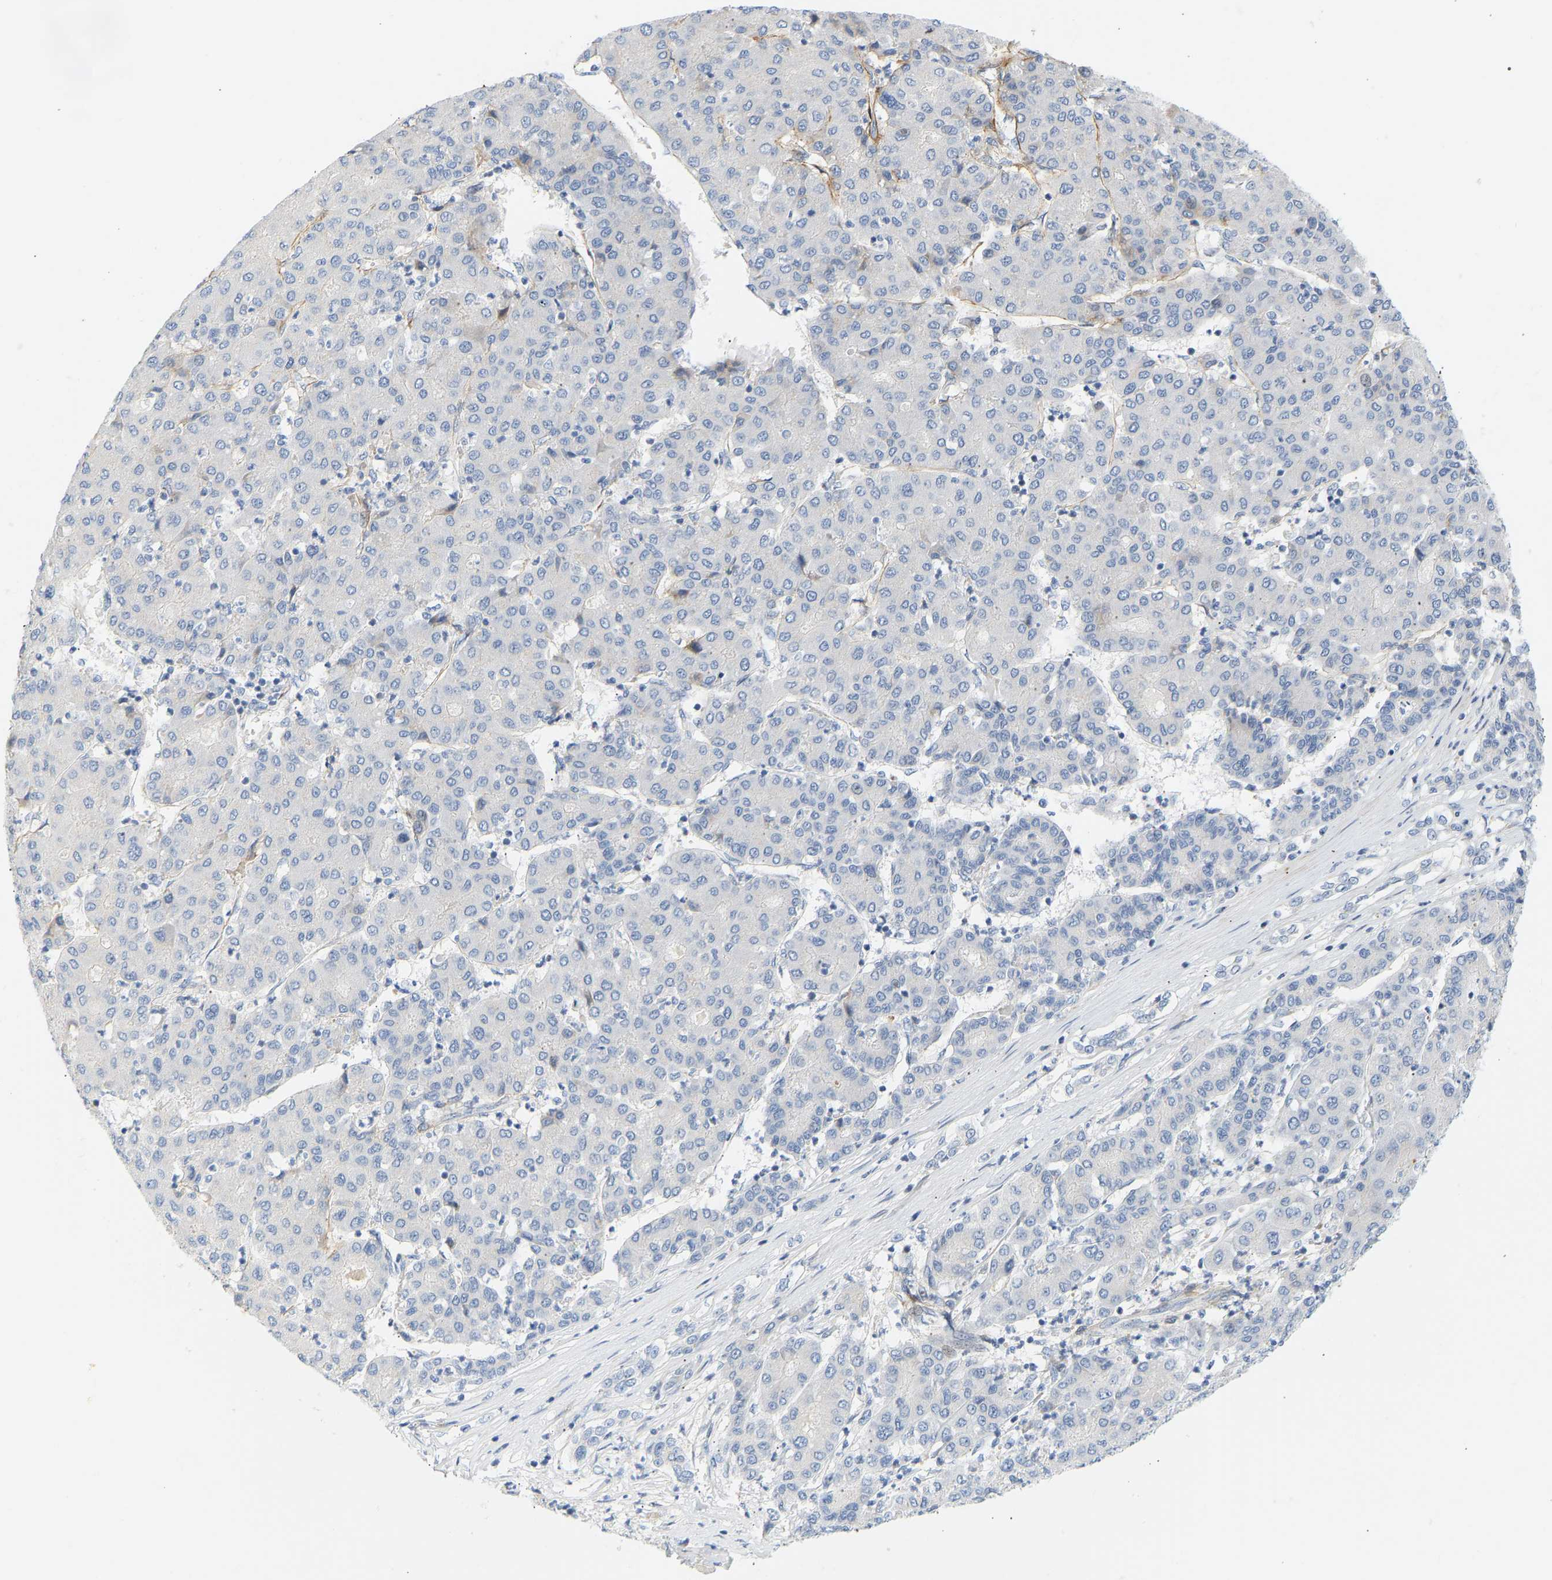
{"staining": {"intensity": "negative", "quantity": "none", "location": "none"}, "tissue": "liver cancer", "cell_type": "Tumor cells", "image_type": "cancer", "snomed": [{"axis": "morphology", "description": "Carcinoma, Hepatocellular, NOS"}, {"axis": "topography", "description": "Liver"}], "caption": "Tumor cells show no significant positivity in liver hepatocellular carcinoma.", "gene": "SLC30A7", "patient": {"sex": "male", "age": 65}}